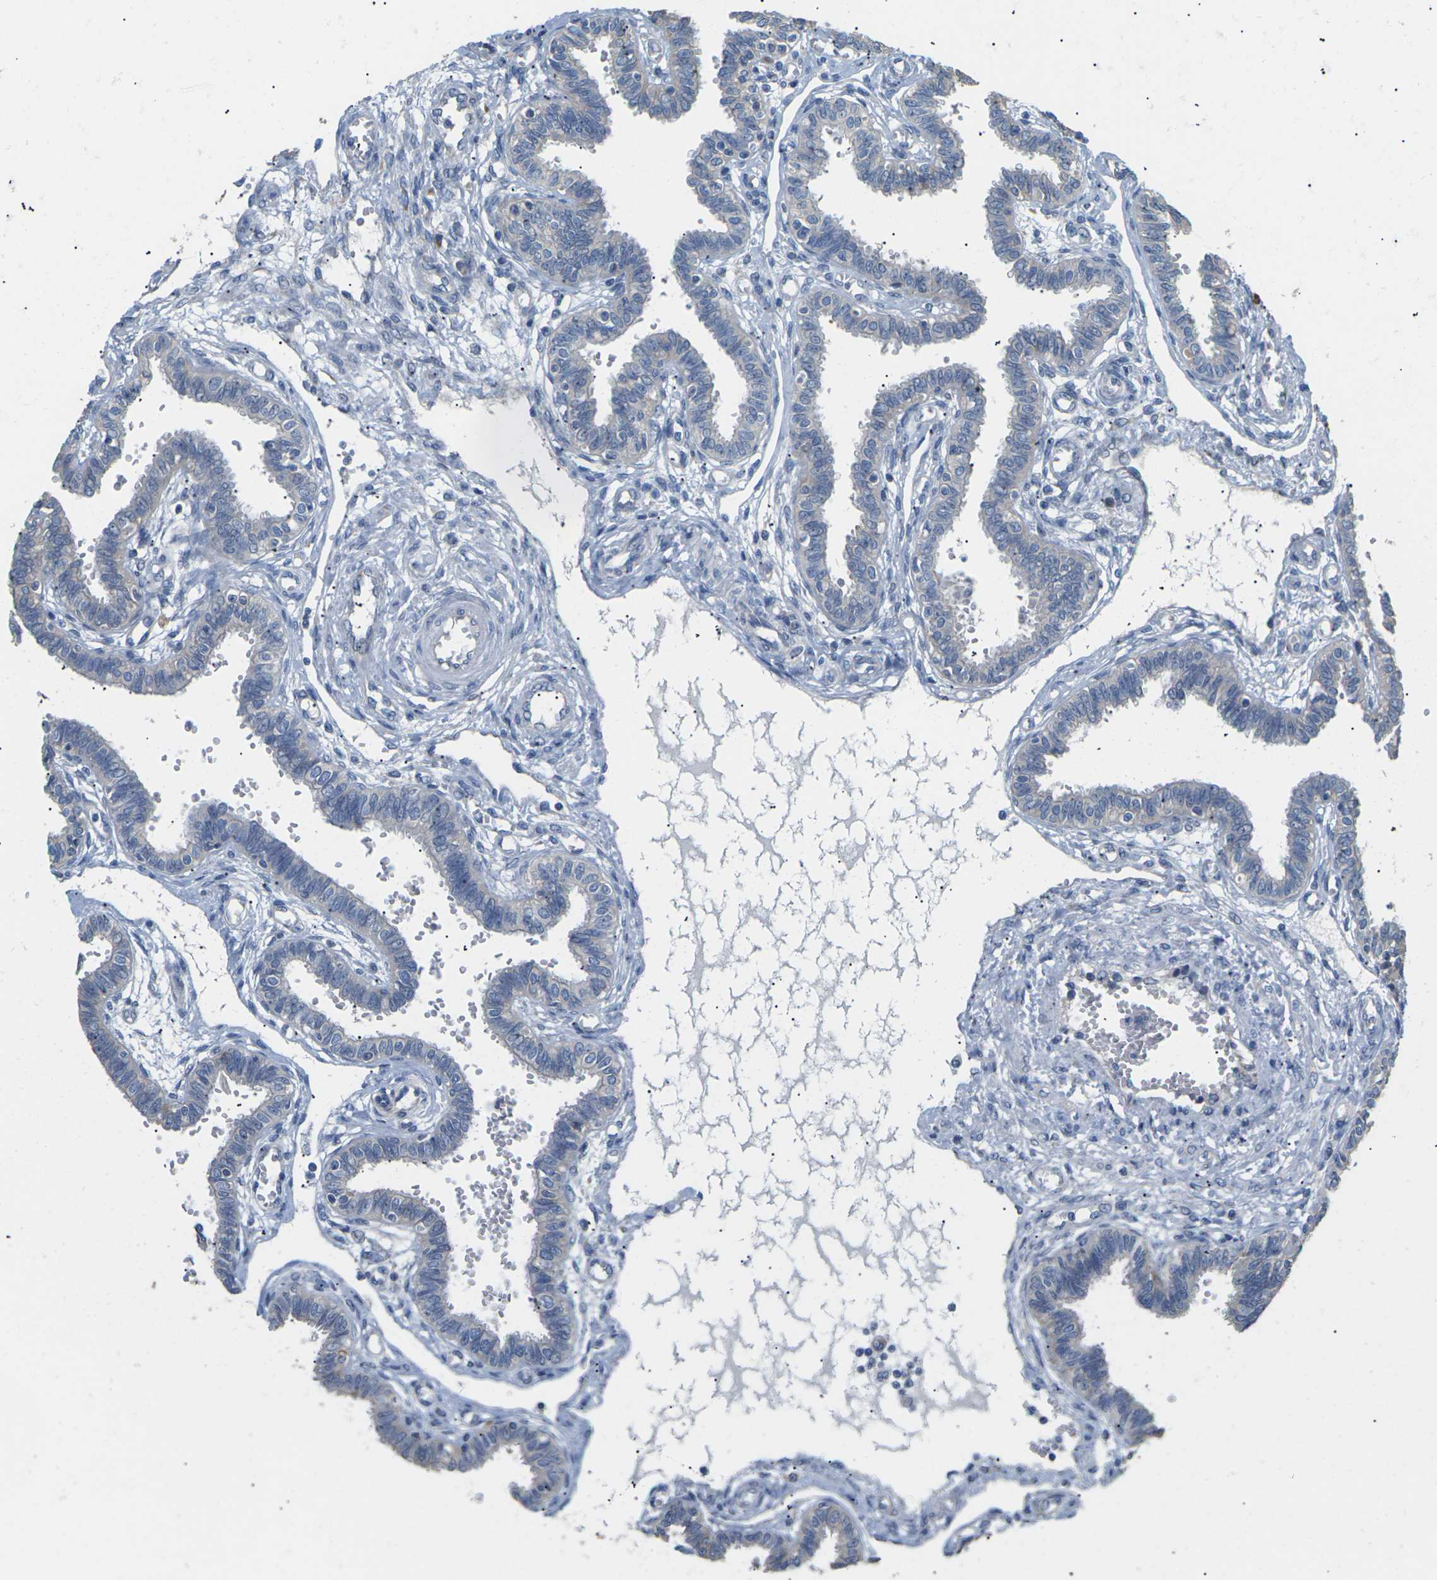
{"staining": {"intensity": "weak", "quantity": "<25%", "location": "cytoplasmic/membranous"}, "tissue": "fallopian tube", "cell_type": "Glandular cells", "image_type": "normal", "snomed": [{"axis": "morphology", "description": "Normal tissue, NOS"}, {"axis": "topography", "description": "Fallopian tube"}], "caption": "A photomicrograph of human fallopian tube is negative for staining in glandular cells. (DAB (3,3'-diaminobenzidine) immunohistochemistry (IHC), high magnification).", "gene": "KLHDC8B", "patient": {"sex": "female", "age": 32}}